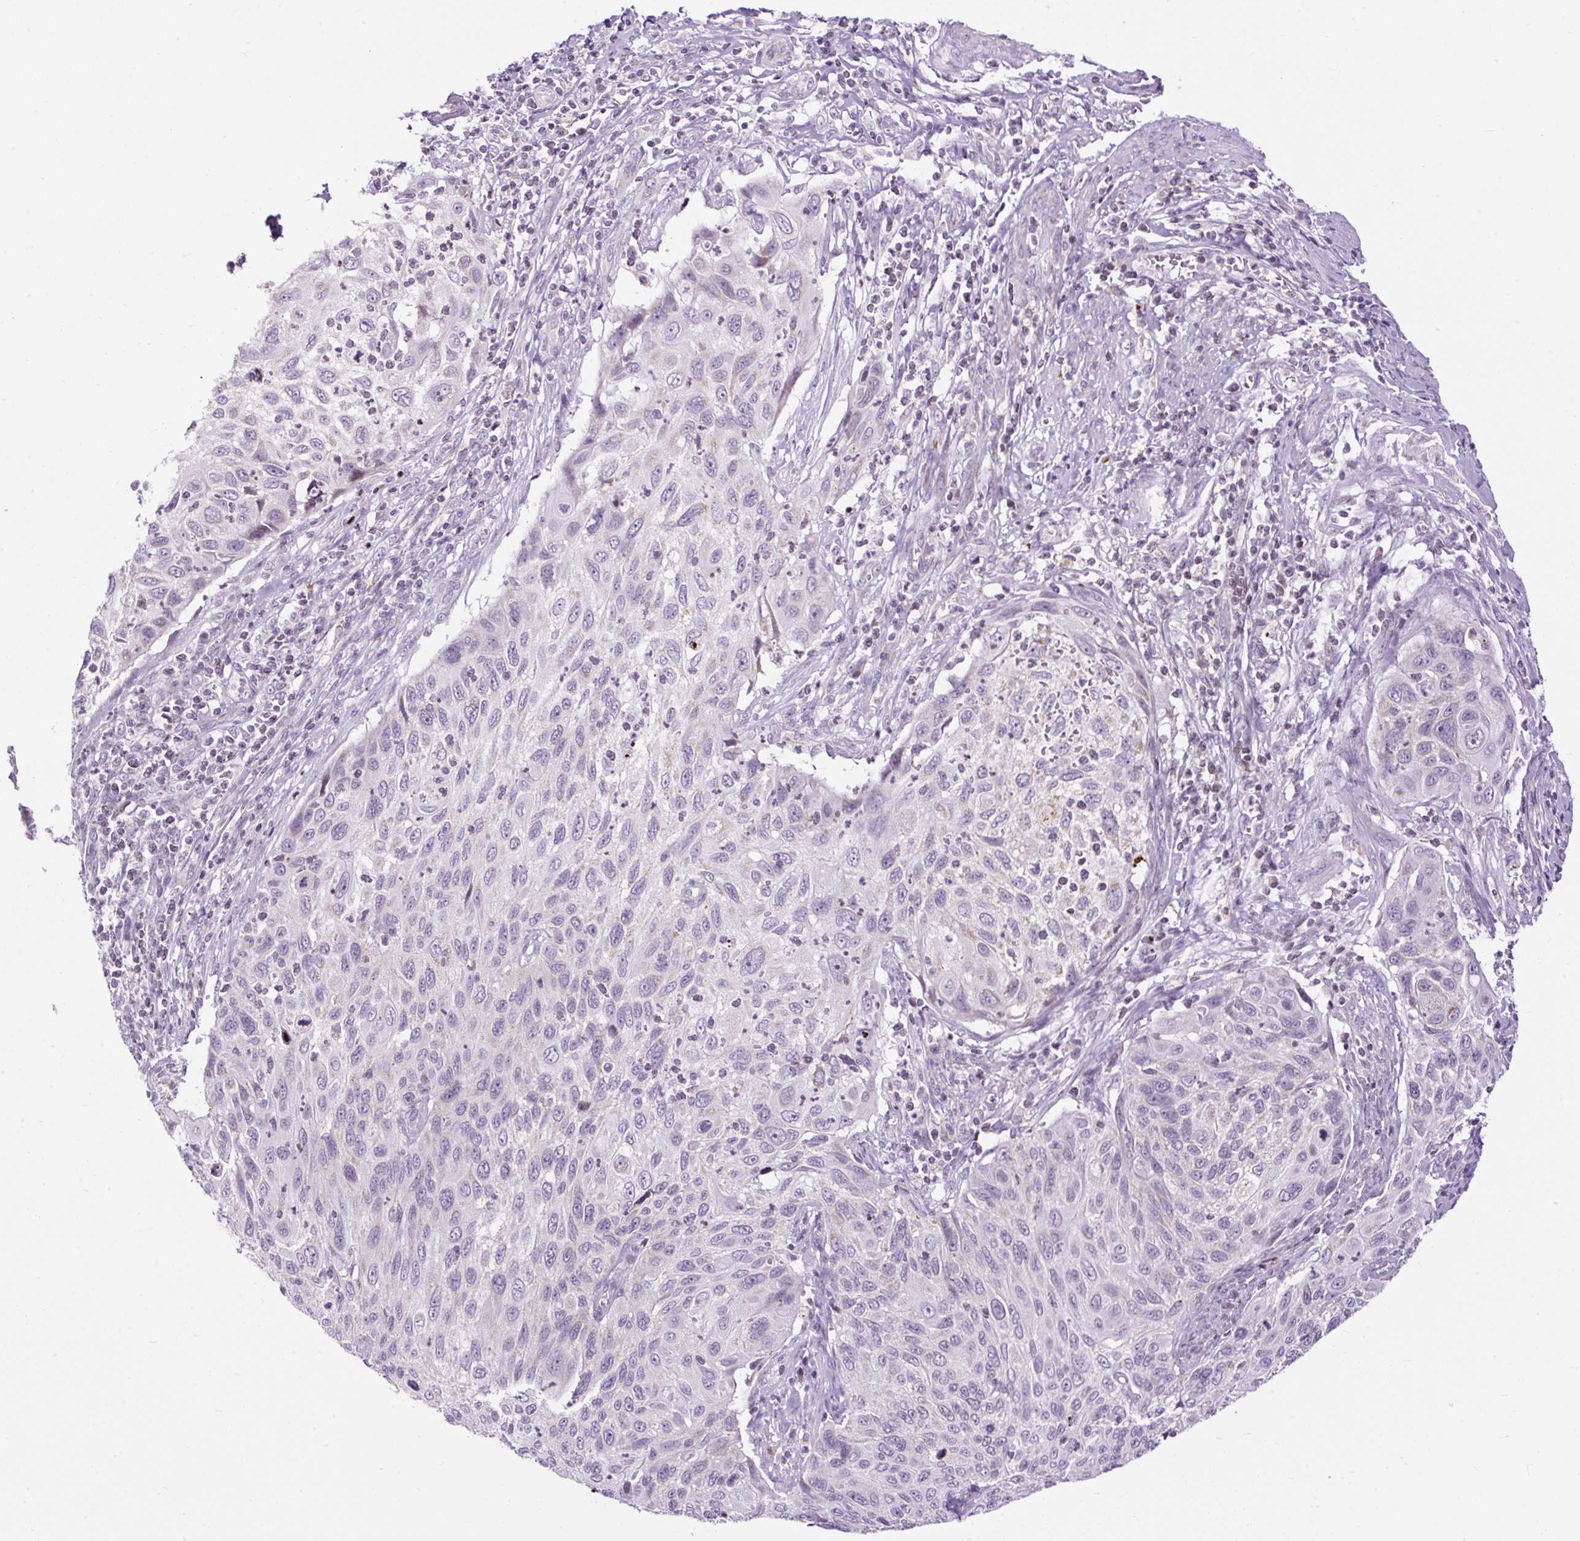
{"staining": {"intensity": "negative", "quantity": "none", "location": "none"}, "tissue": "cervical cancer", "cell_type": "Tumor cells", "image_type": "cancer", "snomed": [{"axis": "morphology", "description": "Squamous cell carcinoma, NOS"}, {"axis": "topography", "description": "Cervix"}], "caption": "Protein analysis of cervical cancer displays no significant expression in tumor cells.", "gene": "FMC1", "patient": {"sex": "female", "age": 70}}